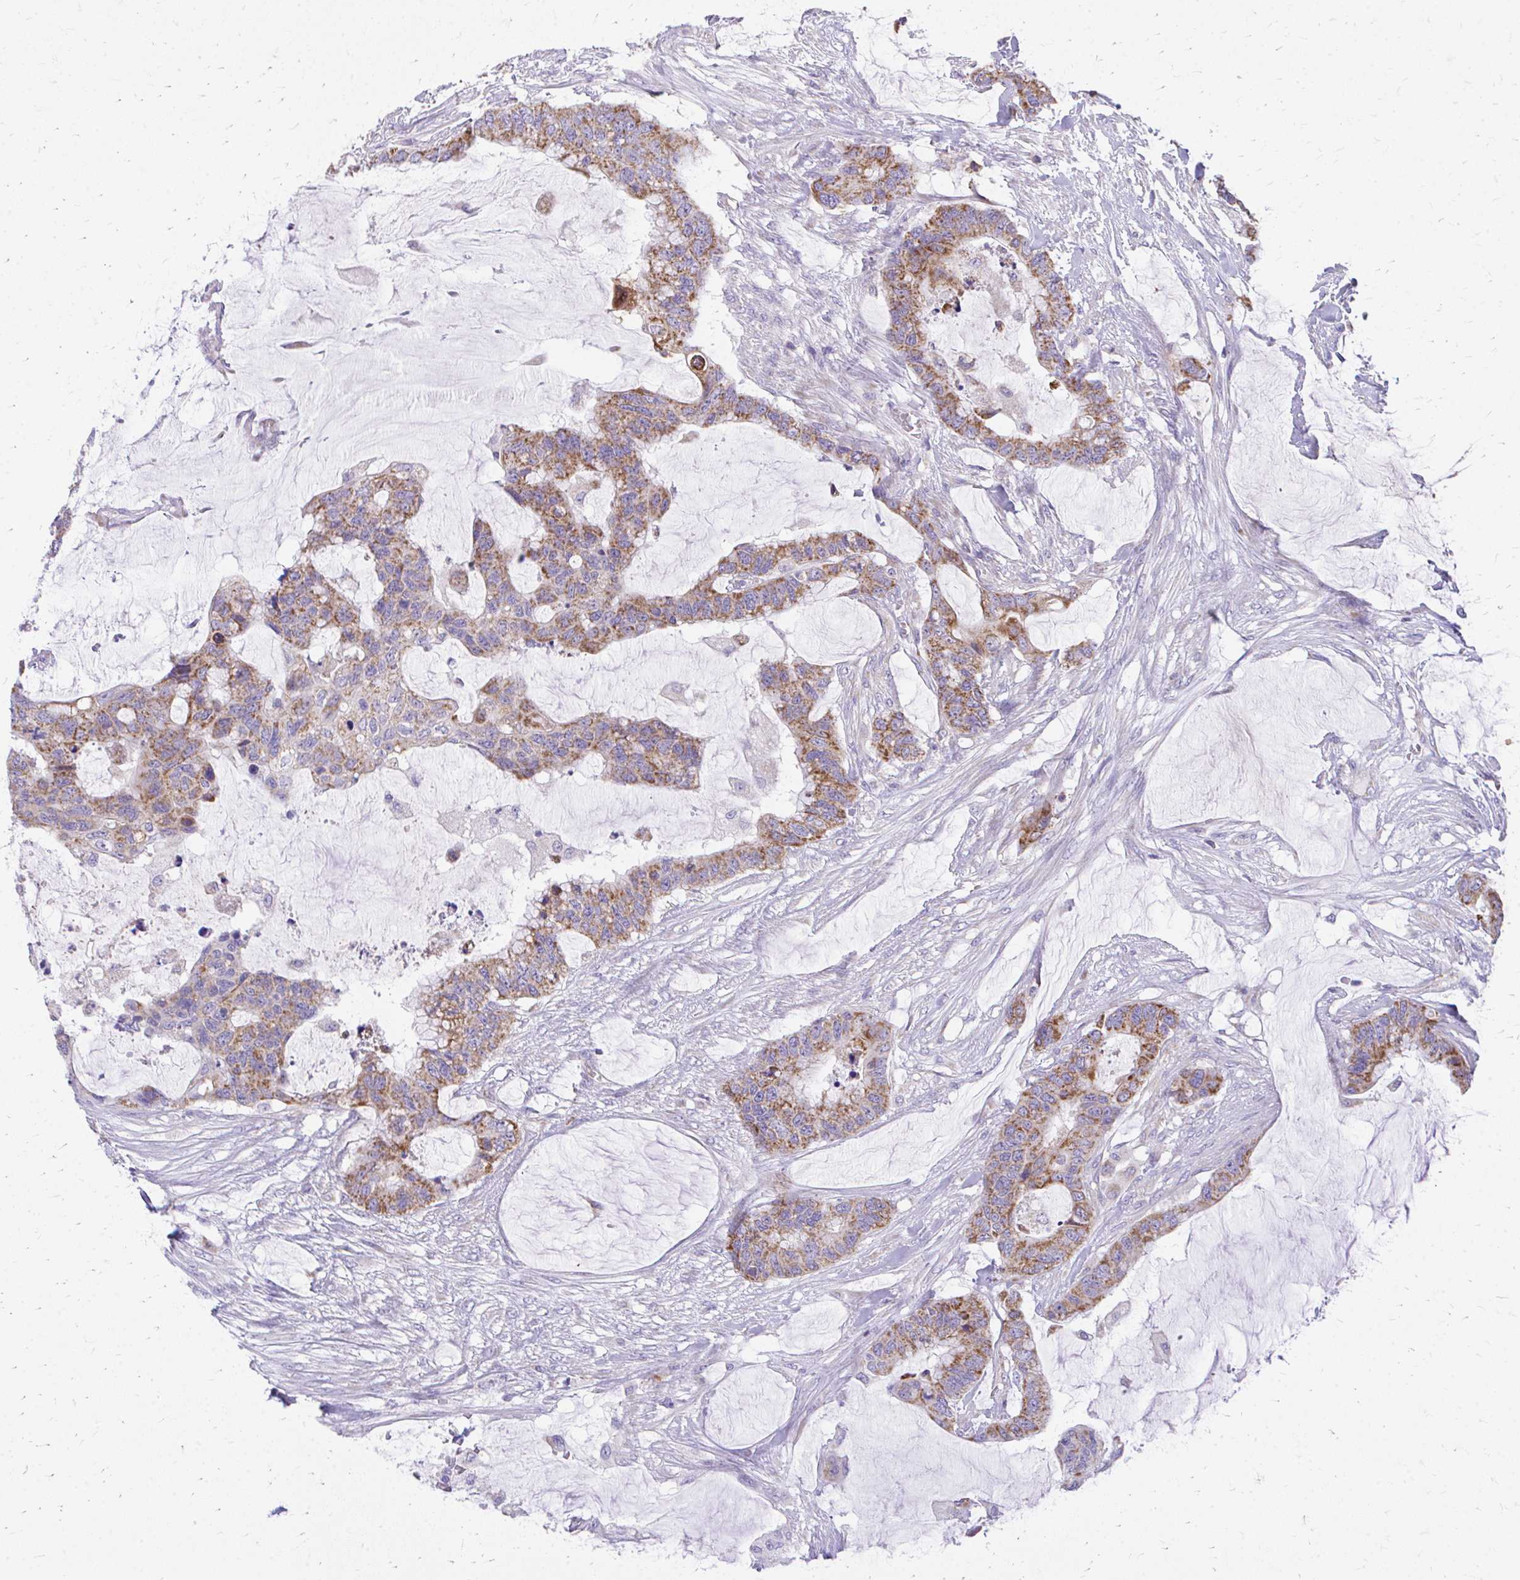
{"staining": {"intensity": "moderate", "quantity": ">75%", "location": "cytoplasmic/membranous"}, "tissue": "colorectal cancer", "cell_type": "Tumor cells", "image_type": "cancer", "snomed": [{"axis": "morphology", "description": "Adenocarcinoma, NOS"}, {"axis": "topography", "description": "Rectum"}], "caption": "Moderate cytoplasmic/membranous staining is identified in about >75% of tumor cells in adenocarcinoma (colorectal).", "gene": "MRPL19", "patient": {"sex": "female", "age": 59}}